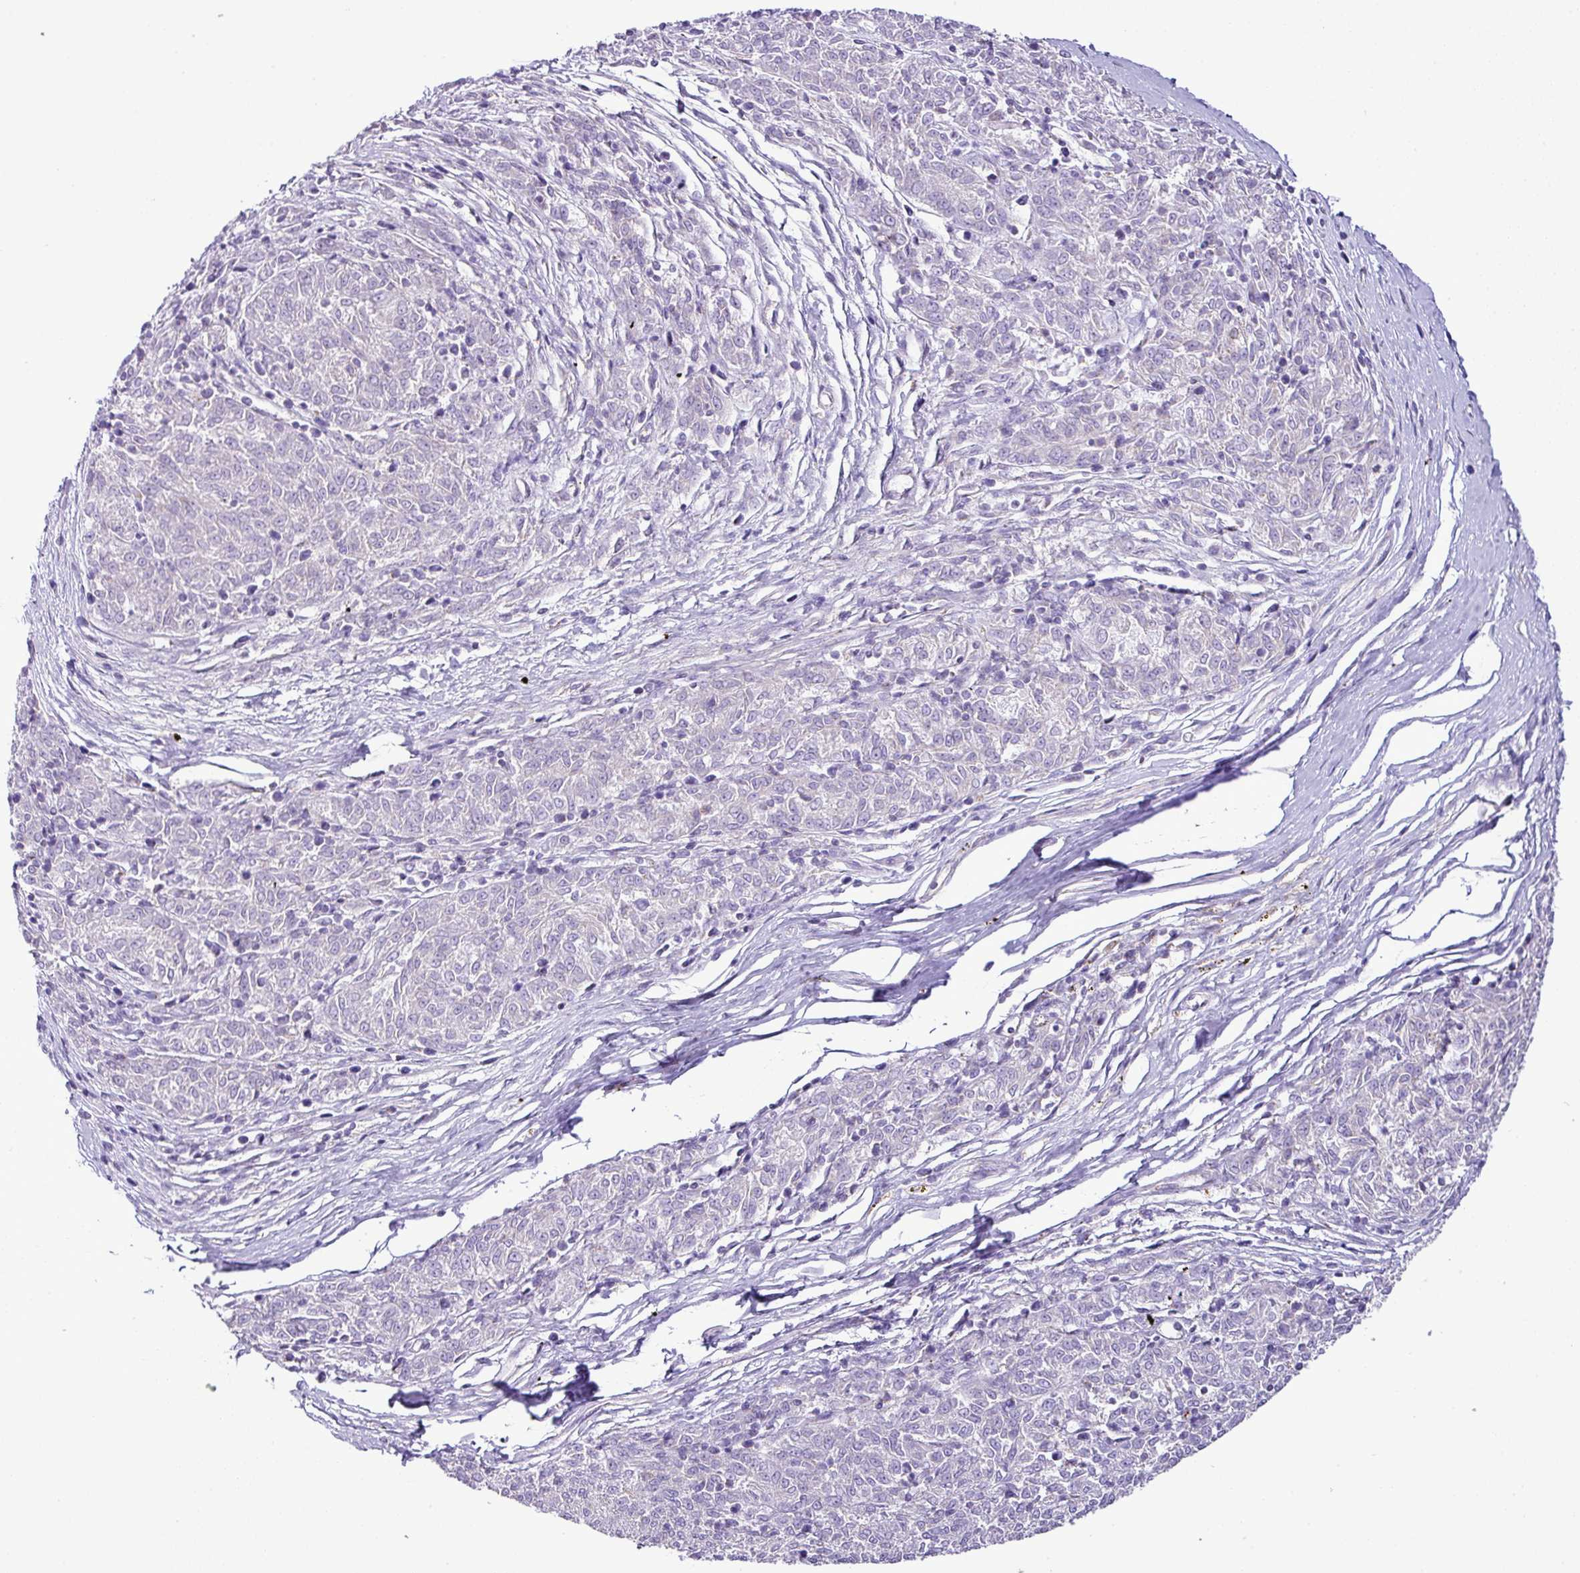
{"staining": {"intensity": "negative", "quantity": "none", "location": "none"}, "tissue": "melanoma", "cell_type": "Tumor cells", "image_type": "cancer", "snomed": [{"axis": "morphology", "description": "Malignant melanoma, NOS"}, {"axis": "topography", "description": "Skin"}], "caption": "This is a photomicrograph of immunohistochemistry (IHC) staining of malignant melanoma, which shows no staining in tumor cells.", "gene": "PGAP4", "patient": {"sex": "female", "age": 72}}